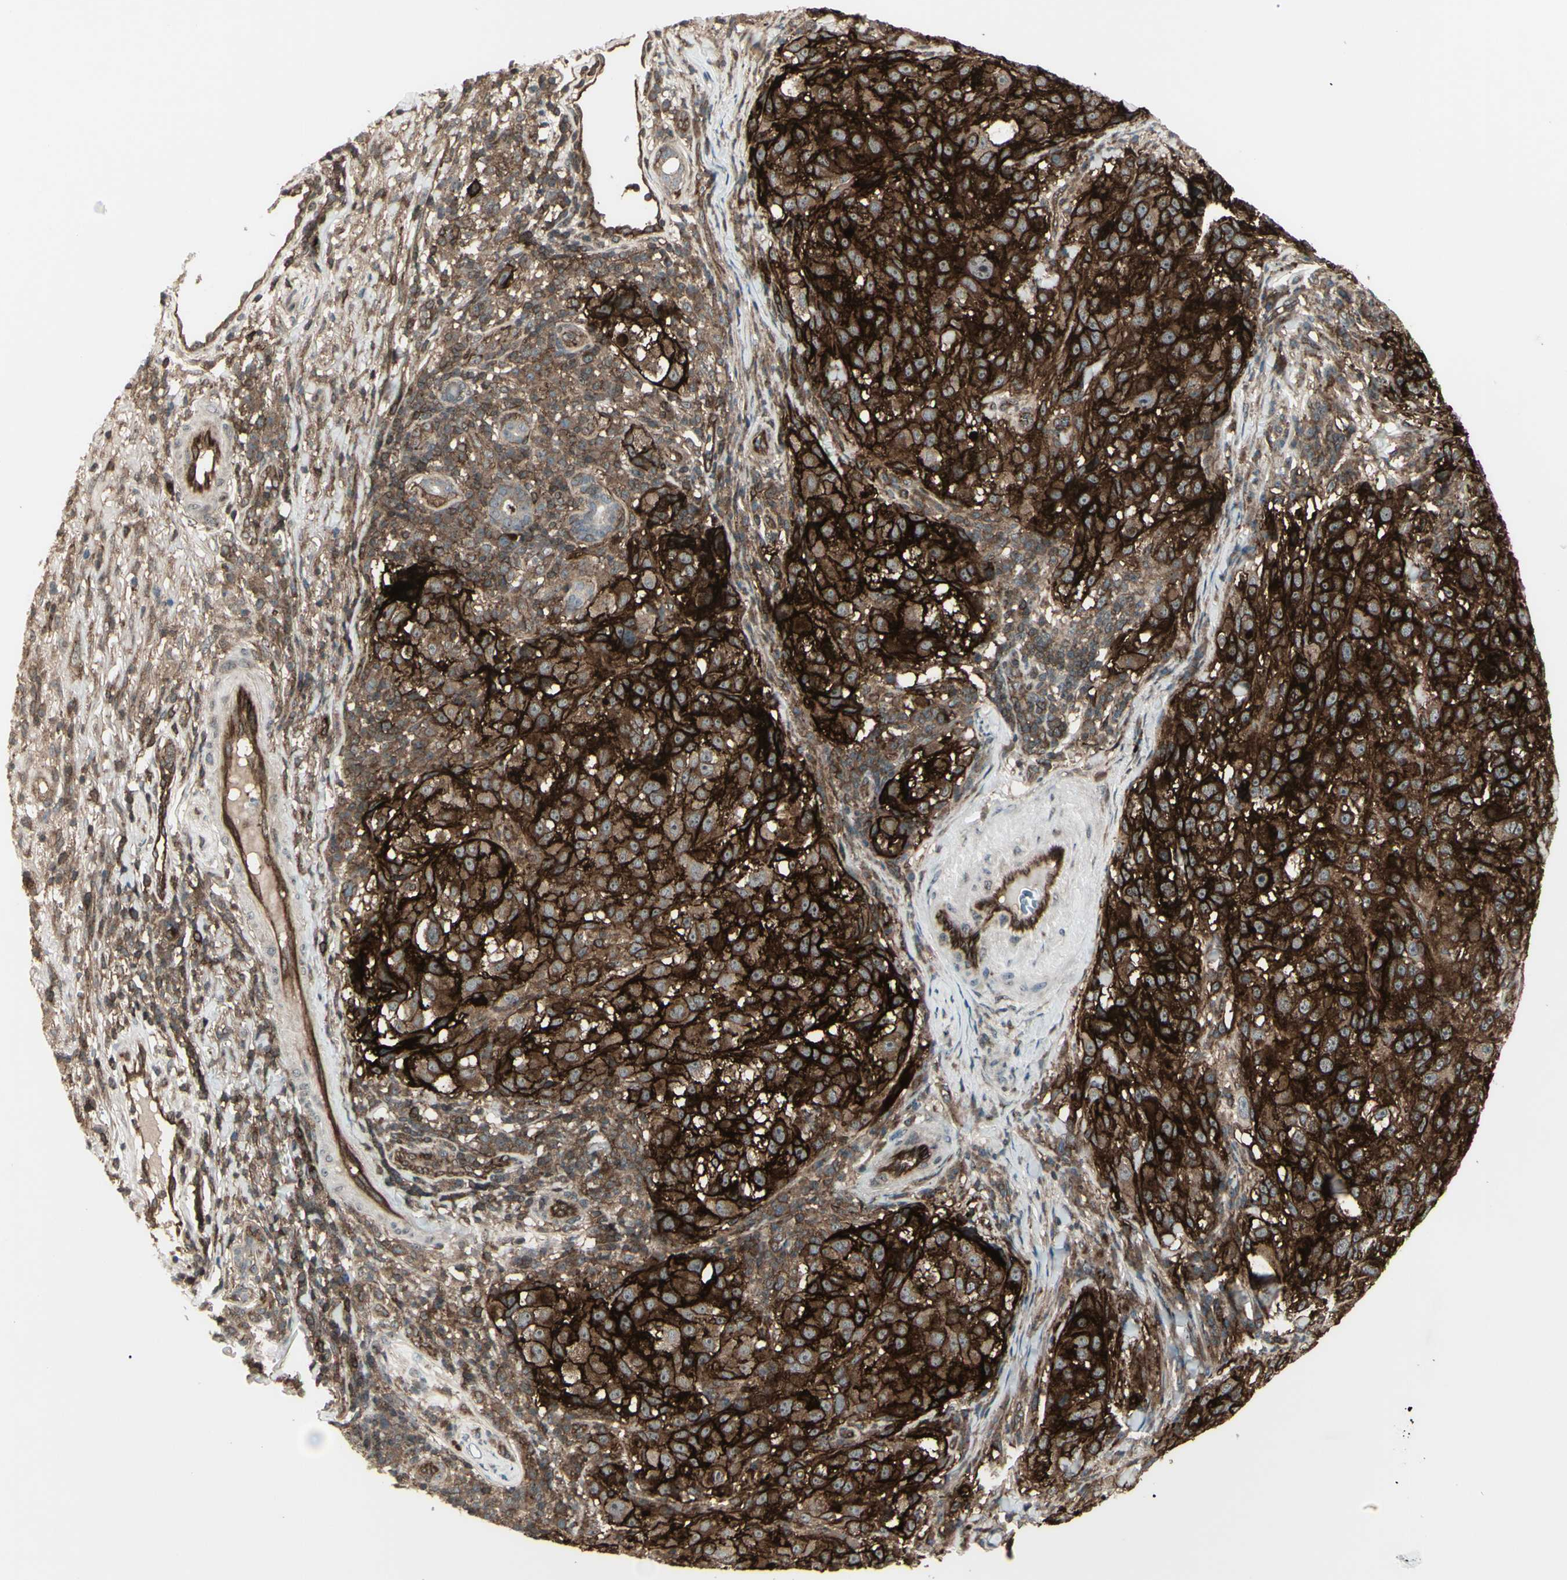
{"staining": {"intensity": "strong", "quantity": ">75%", "location": "cytoplasmic/membranous"}, "tissue": "melanoma", "cell_type": "Tumor cells", "image_type": "cancer", "snomed": [{"axis": "morphology", "description": "Necrosis, NOS"}, {"axis": "morphology", "description": "Malignant melanoma, NOS"}, {"axis": "topography", "description": "Skin"}], "caption": "Immunohistochemistry (IHC) staining of melanoma, which demonstrates high levels of strong cytoplasmic/membranous expression in approximately >75% of tumor cells indicating strong cytoplasmic/membranous protein positivity. The staining was performed using DAB (3,3'-diaminobenzidine) (brown) for protein detection and nuclei were counterstained in hematoxylin (blue).", "gene": "FXYD5", "patient": {"sex": "female", "age": 87}}